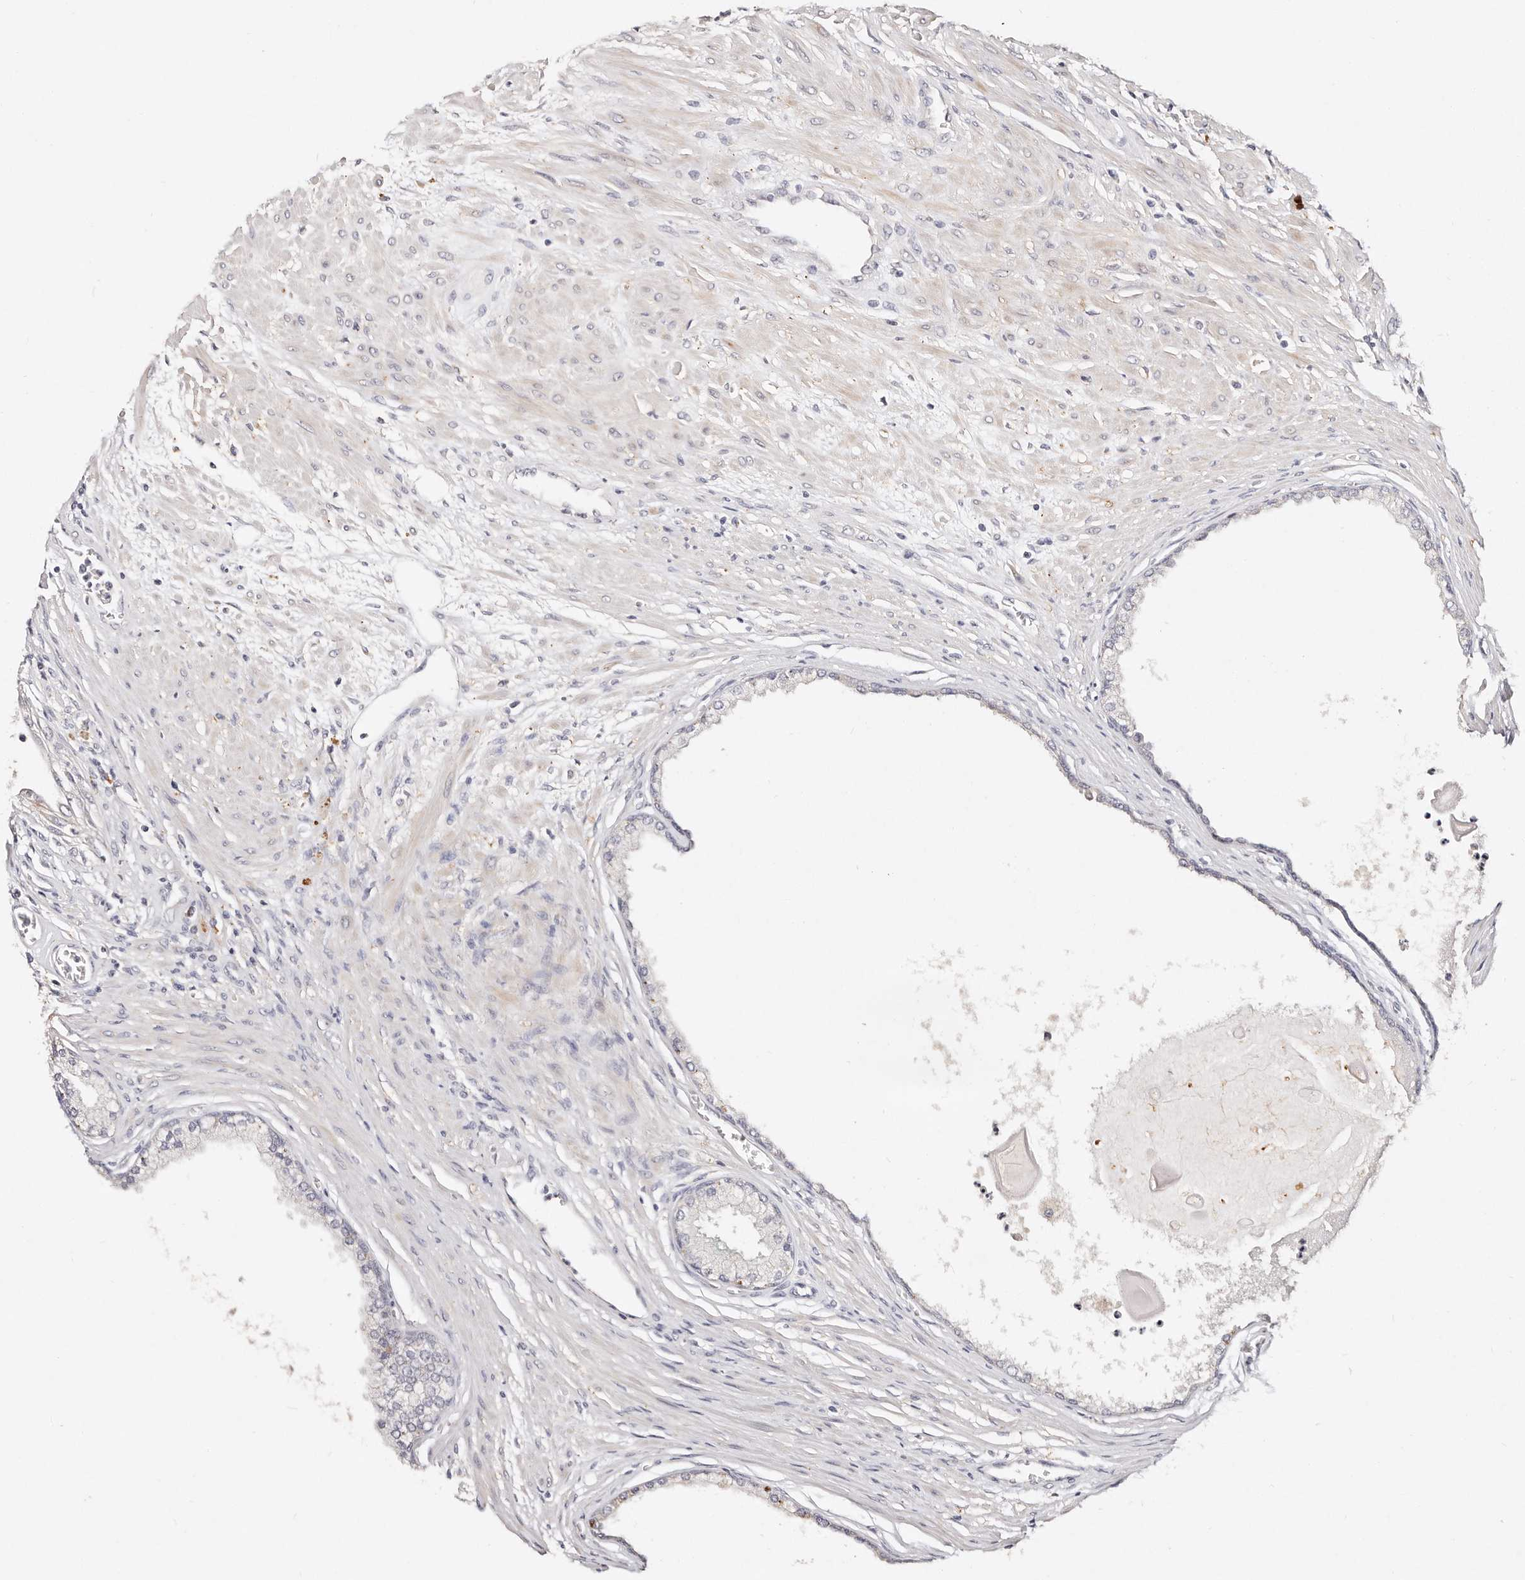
{"staining": {"intensity": "negative", "quantity": "none", "location": "none"}, "tissue": "prostate cancer", "cell_type": "Tumor cells", "image_type": "cancer", "snomed": [{"axis": "morphology", "description": "Normal tissue, NOS"}, {"axis": "morphology", "description": "Adenocarcinoma, Low grade"}, {"axis": "topography", "description": "Prostate"}, {"axis": "topography", "description": "Peripheral nerve tissue"}], "caption": "Immunohistochemistry (IHC) micrograph of neoplastic tissue: human prostate adenocarcinoma (low-grade) stained with DAB (3,3'-diaminobenzidine) demonstrates no significant protein positivity in tumor cells. (Stains: DAB (3,3'-diaminobenzidine) immunohistochemistry with hematoxylin counter stain, Microscopy: brightfield microscopy at high magnification).", "gene": "VIPAS39", "patient": {"sex": "male", "age": 71}}